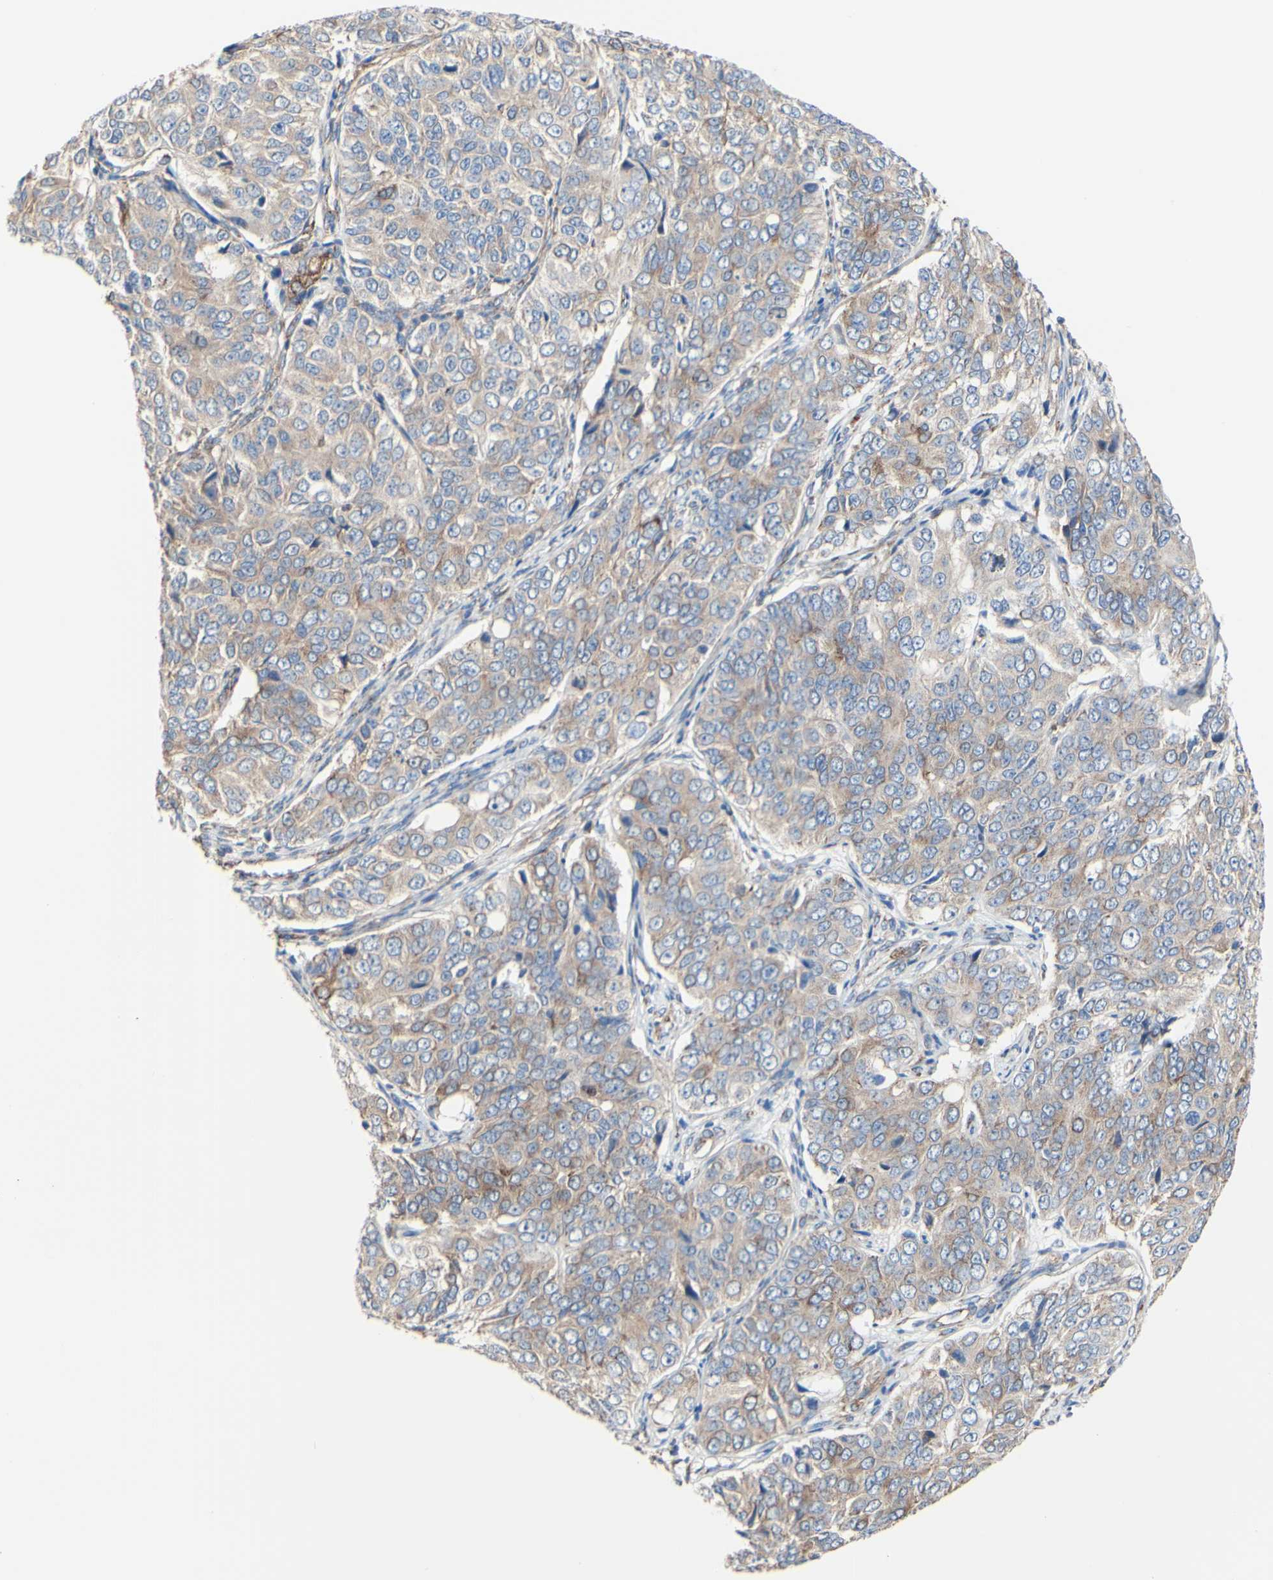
{"staining": {"intensity": "moderate", "quantity": ">75%", "location": "cytoplasmic/membranous"}, "tissue": "ovarian cancer", "cell_type": "Tumor cells", "image_type": "cancer", "snomed": [{"axis": "morphology", "description": "Carcinoma, endometroid"}, {"axis": "topography", "description": "Ovary"}], "caption": "This histopathology image exhibits immunohistochemistry staining of endometroid carcinoma (ovarian), with medium moderate cytoplasmic/membranous staining in about >75% of tumor cells.", "gene": "LRIG3", "patient": {"sex": "female", "age": 51}}